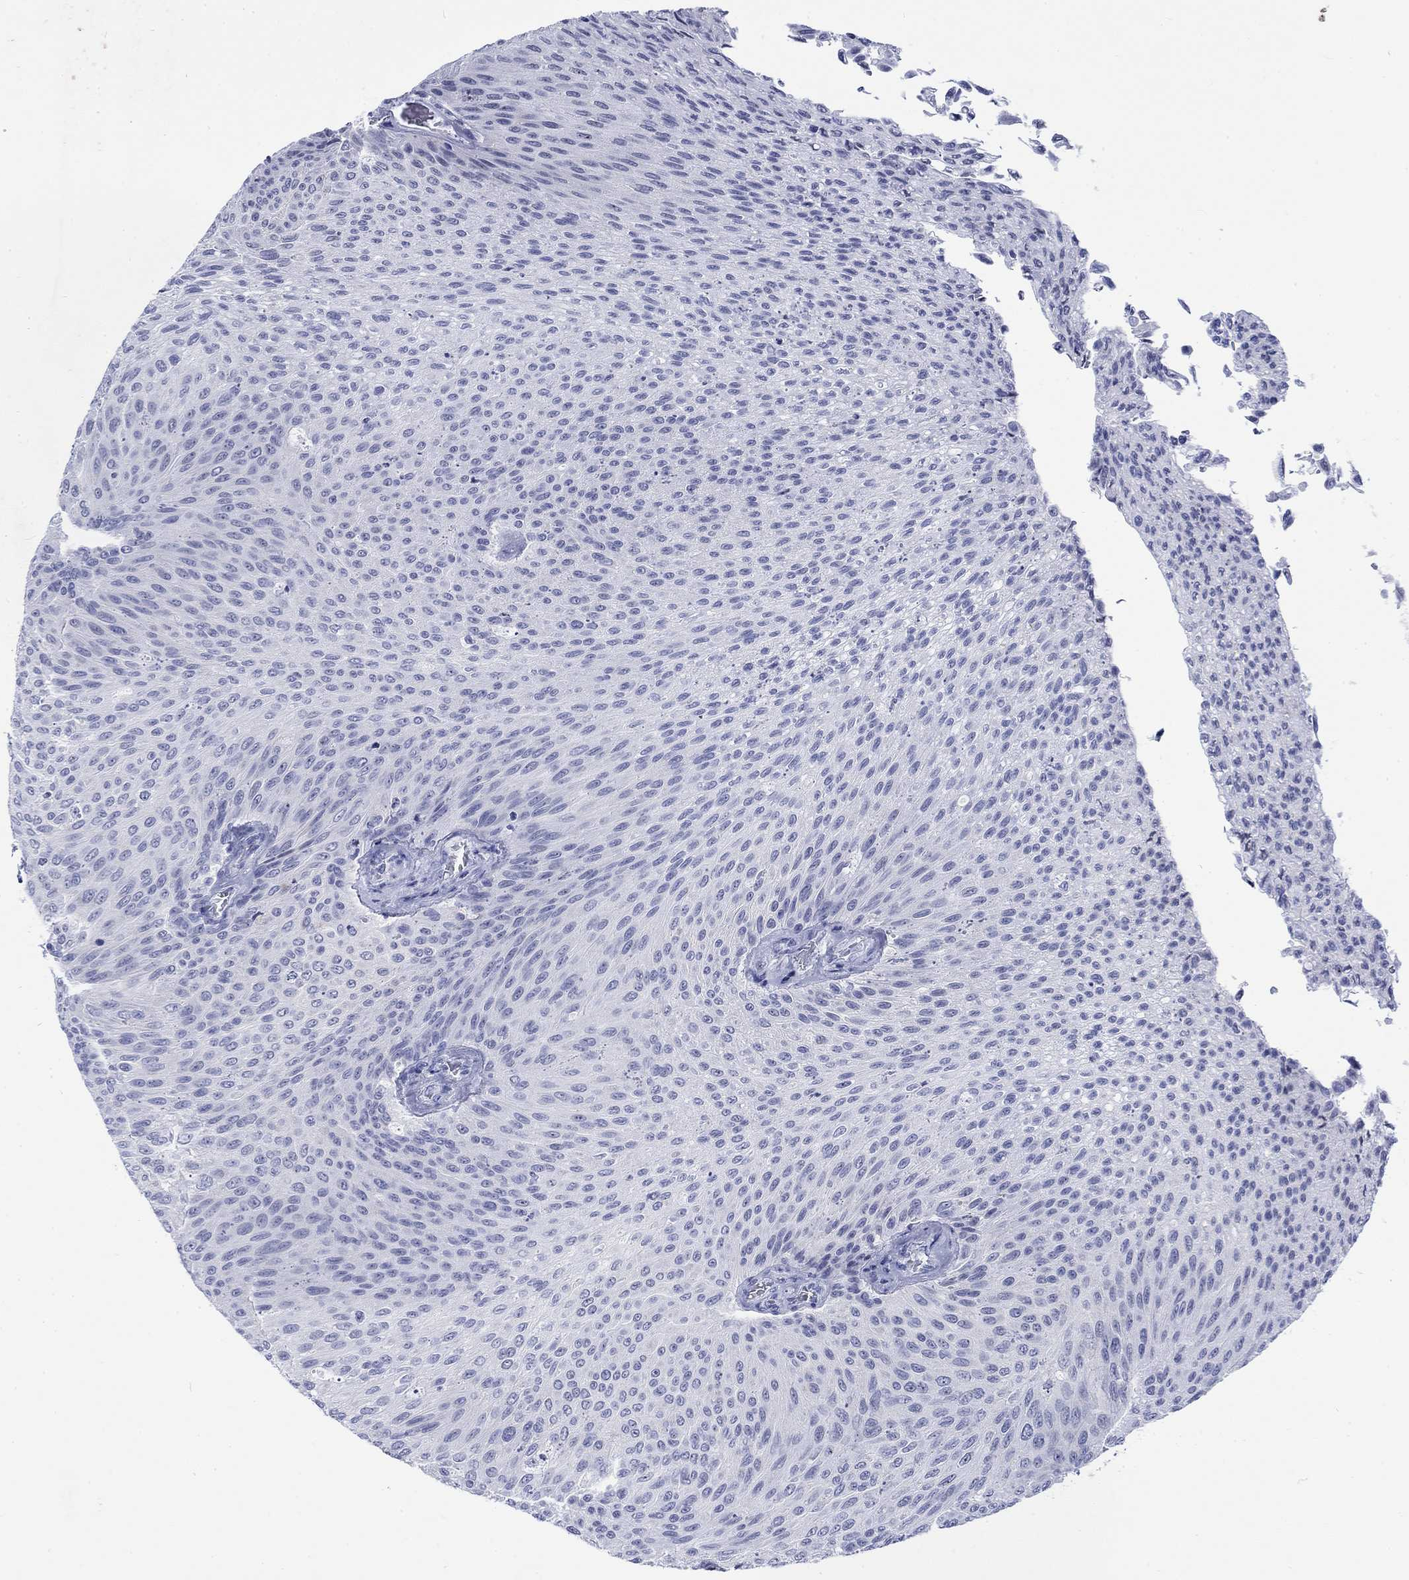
{"staining": {"intensity": "negative", "quantity": "none", "location": "none"}, "tissue": "urothelial cancer", "cell_type": "Tumor cells", "image_type": "cancer", "snomed": [{"axis": "morphology", "description": "Urothelial carcinoma, Low grade"}, {"axis": "topography", "description": "Ureter, NOS"}, {"axis": "topography", "description": "Urinary bladder"}], "caption": "The micrograph exhibits no significant expression in tumor cells of urothelial cancer.", "gene": "KRT76", "patient": {"sex": "male", "age": 78}}